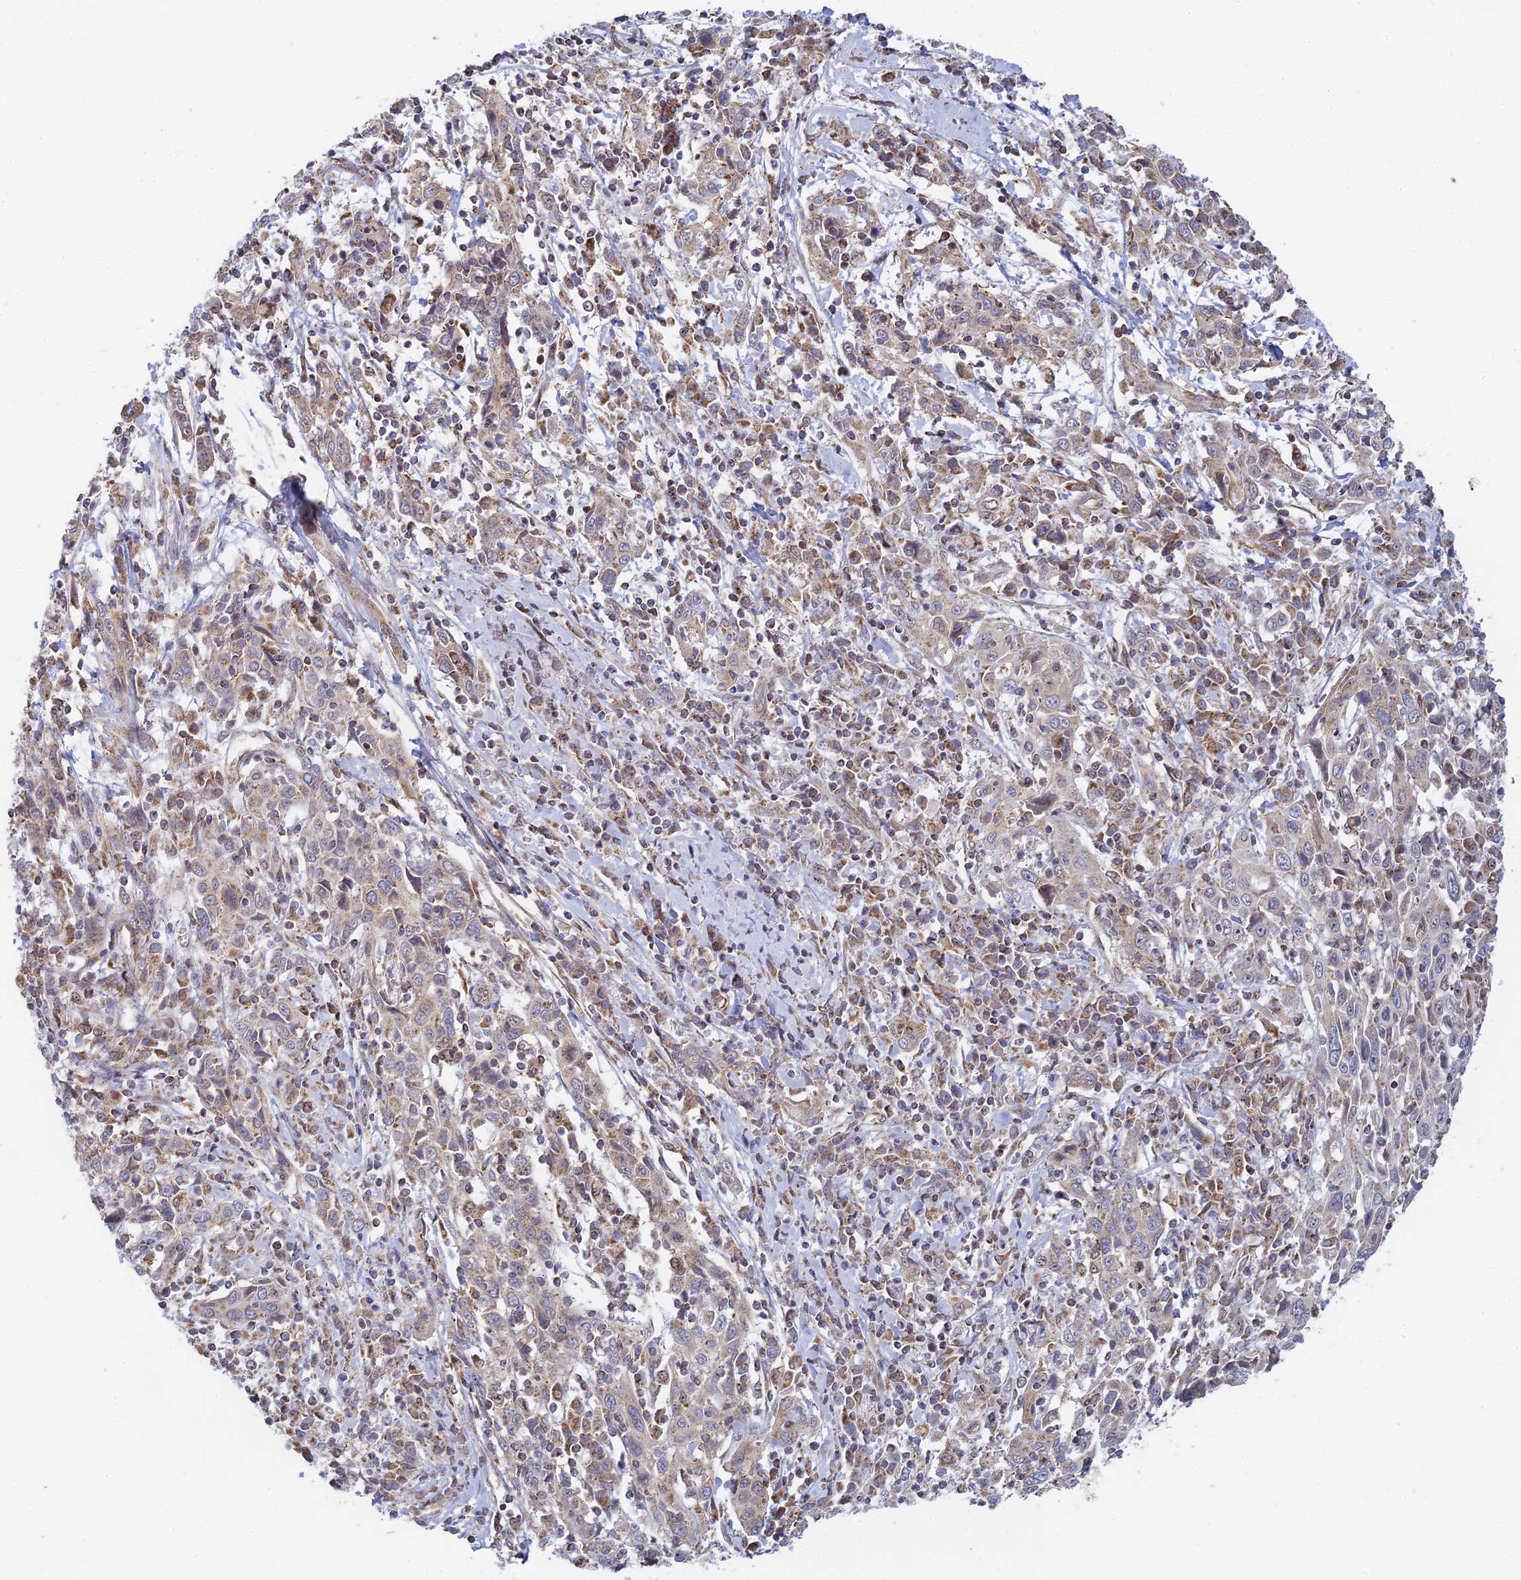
{"staining": {"intensity": "weak", "quantity": "25%-75%", "location": "cytoplasmic/membranous"}, "tissue": "cervical cancer", "cell_type": "Tumor cells", "image_type": "cancer", "snomed": [{"axis": "morphology", "description": "Squamous cell carcinoma, NOS"}, {"axis": "topography", "description": "Cervix"}], "caption": "IHC of human squamous cell carcinoma (cervical) demonstrates low levels of weak cytoplasmic/membranous staining in about 25%-75% of tumor cells.", "gene": "HOOK2", "patient": {"sex": "female", "age": 46}}